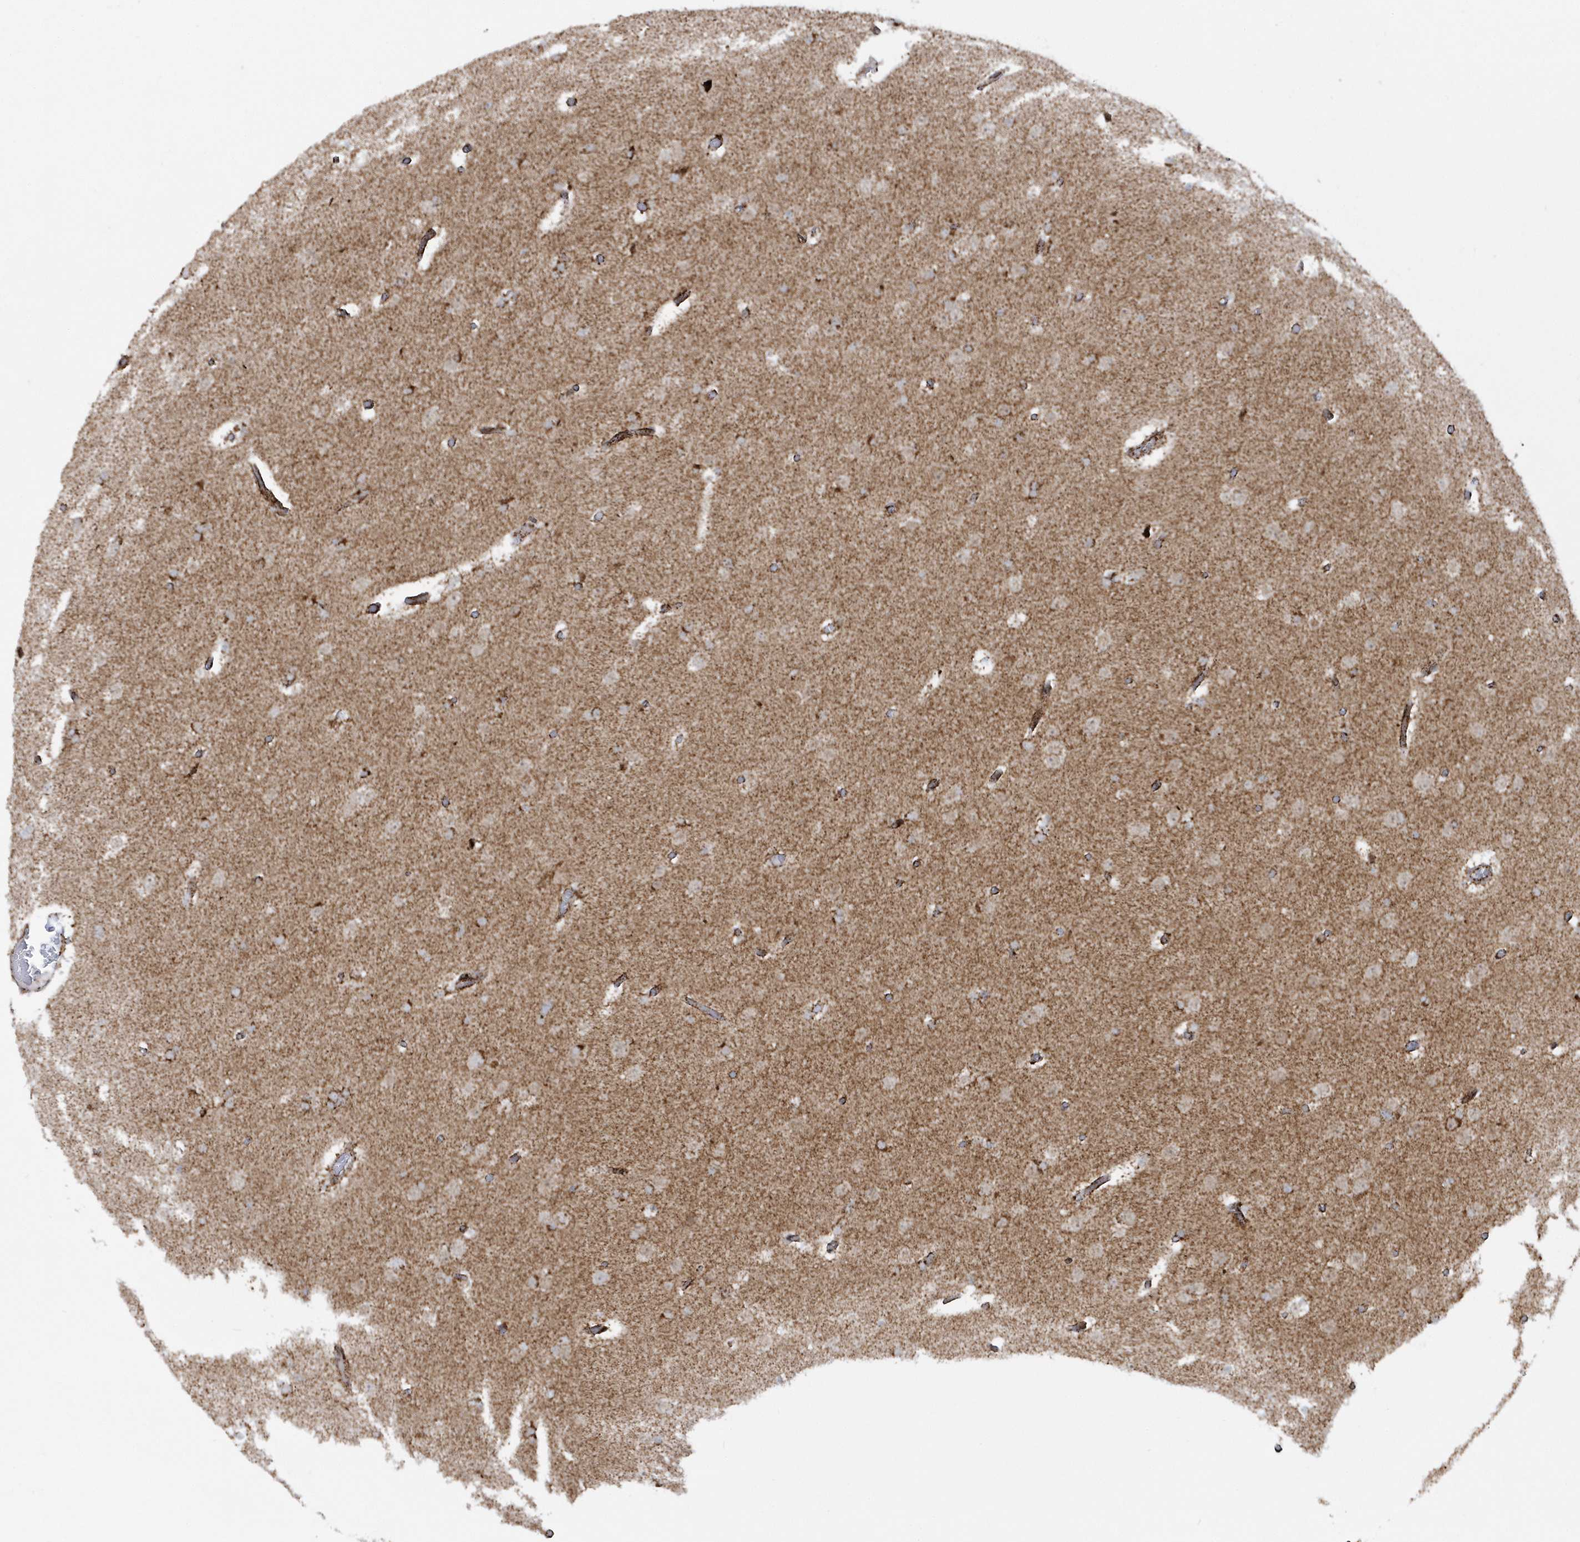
{"staining": {"intensity": "strong", "quantity": ">75%", "location": "cytoplasmic/membranous"}, "tissue": "glioma", "cell_type": "Tumor cells", "image_type": "cancer", "snomed": [{"axis": "morphology", "description": "Glioma, malignant, High grade"}, {"axis": "topography", "description": "Cerebral cortex"}], "caption": "DAB (3,3'-diaminobenzidine) immunohistochemical staining of glioma displays strong cytoplasmic/membranous protein staining in about >75% of tumor cells. The staining is performed using DAB brown chromogen to label protein expression. The nuclei are counter-stained blue using hematoxylin.", "gene": "CRY2", "patient": {"sex": "female", "age": 36}}